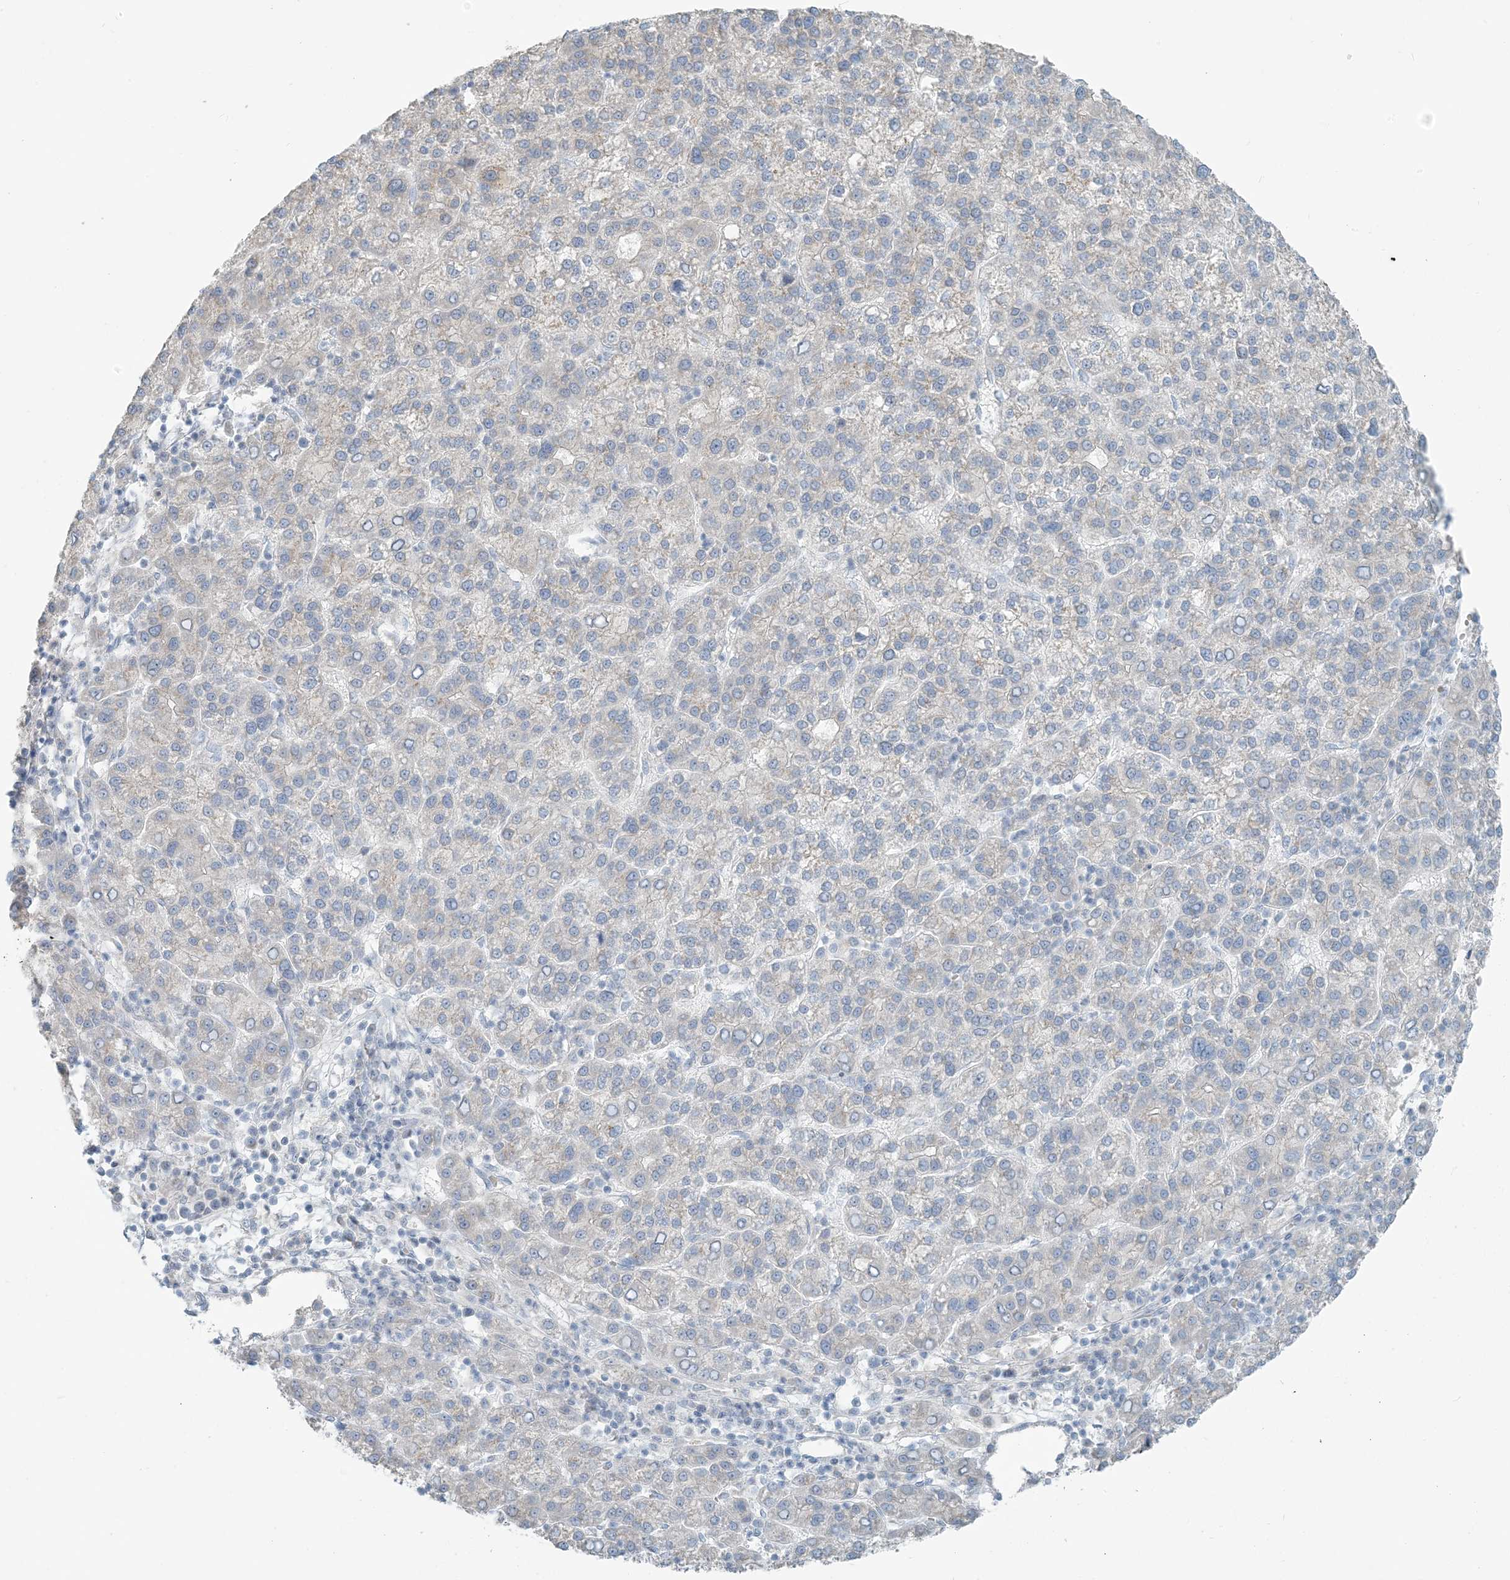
{"staining": {"intensity": "negative", "quantity": "none", "location": "none"}, "tissue": "liver cancer", "cell_type": "Tumor cells", "image_type": "cancer", "snomed": [{"axis": "morphology", "description": "Carcinoma, Hepatocellular, NOS"}, {"axis": "topography", "description": "Liver"}], "caption": "Human hepatocellular carcinoma (liver) stained for a protein using immunohistochemistry (IHC) displays no expression in tumor cells.", "gene": "SCML1", "patient": {"sex": "female", "age": 58}}